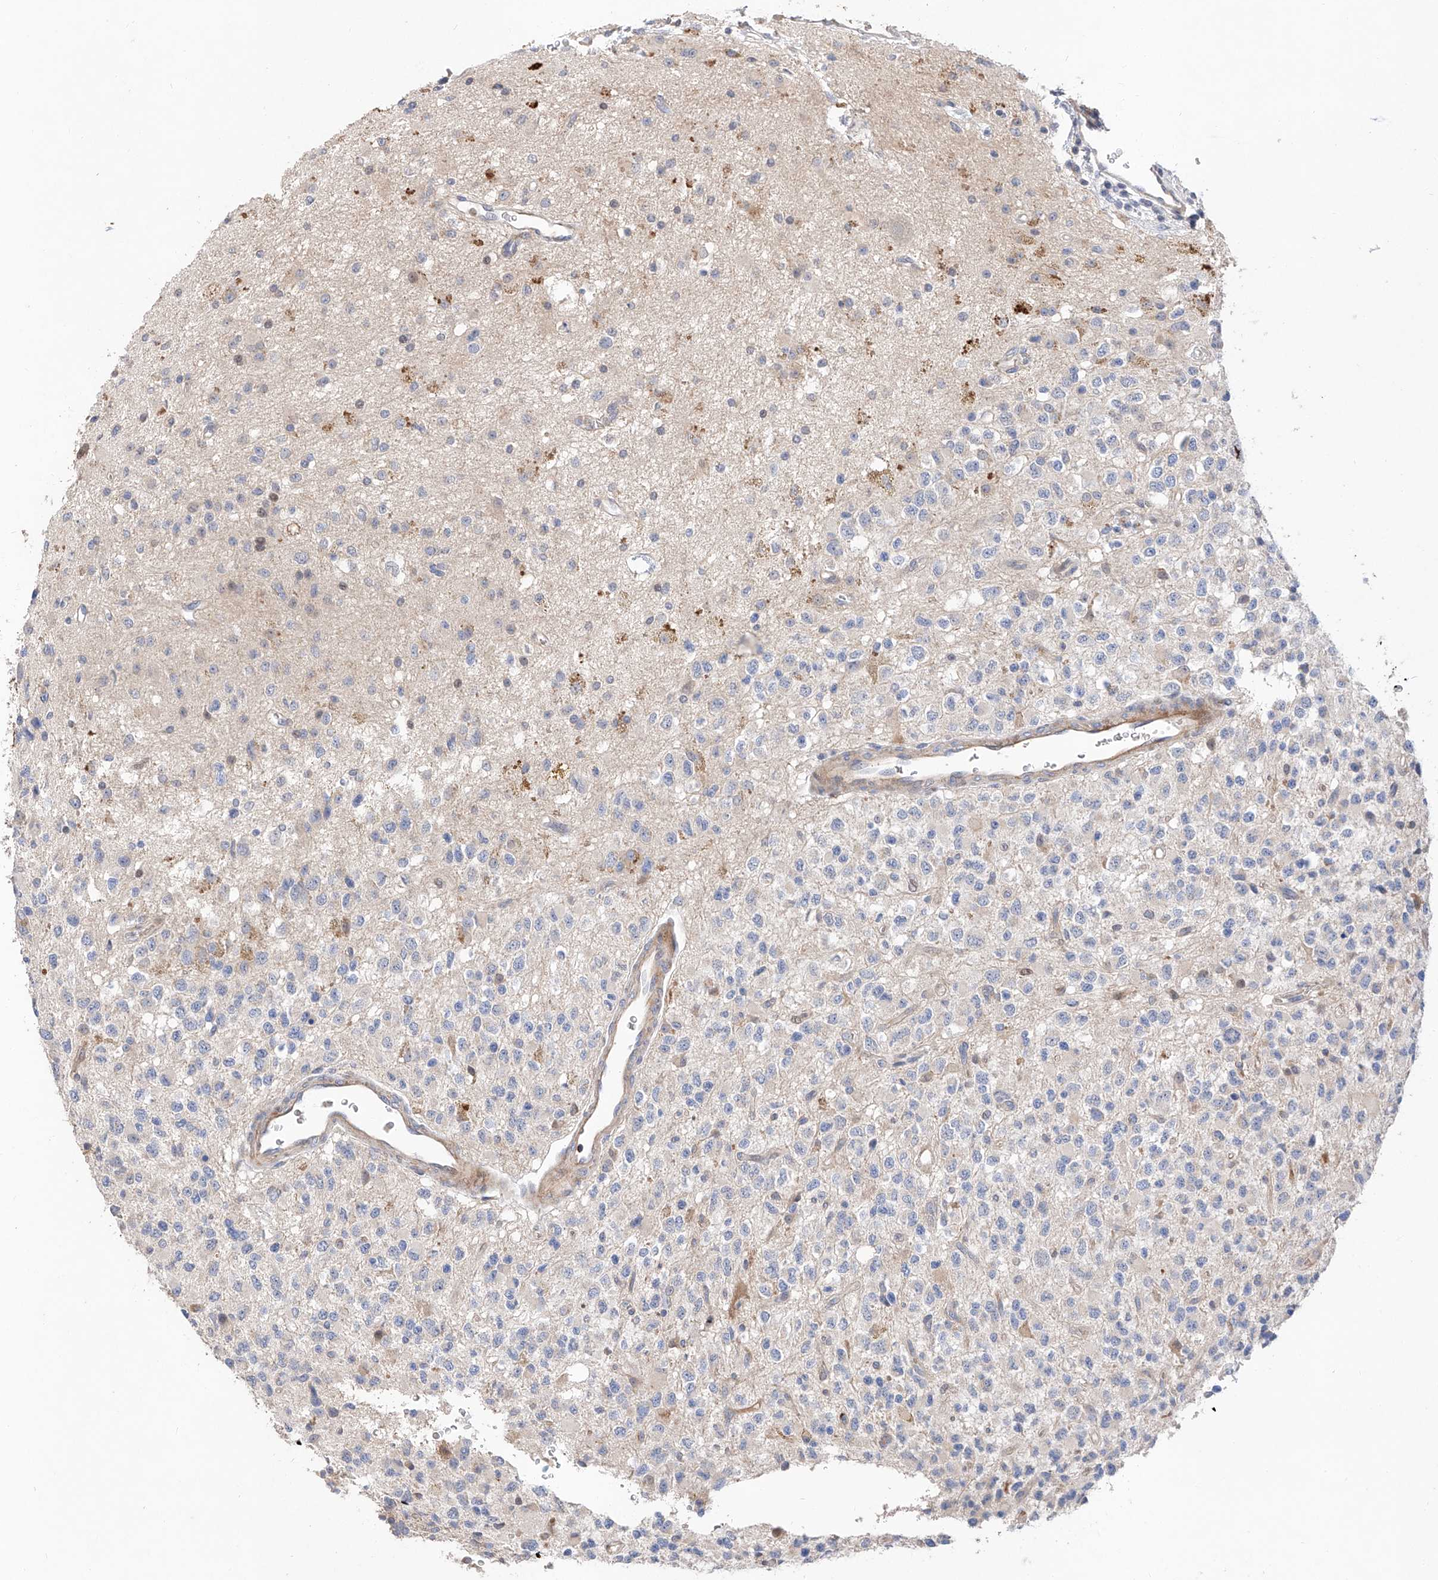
{"staining": {"intensity": "negative", "quantity": "none", "location": "none"}, "tissue": "glioma", "cell_type": "Tumor cells", "image_type": "cancer", "snomed": [{"axis": "morphology", "description": "Glioma, malignant, High grade"}, {"axis": "topography", "description": "Brain"}], "caption": "This histopathology image is of glioma stained with immunohistochemistry (IHC) to label a protein in brown with the nuclei are counter-stained blue. There is no positivity in tumor cells.", "gene": "FUCA2", "patient": {"sex": "male", "age": 34}}